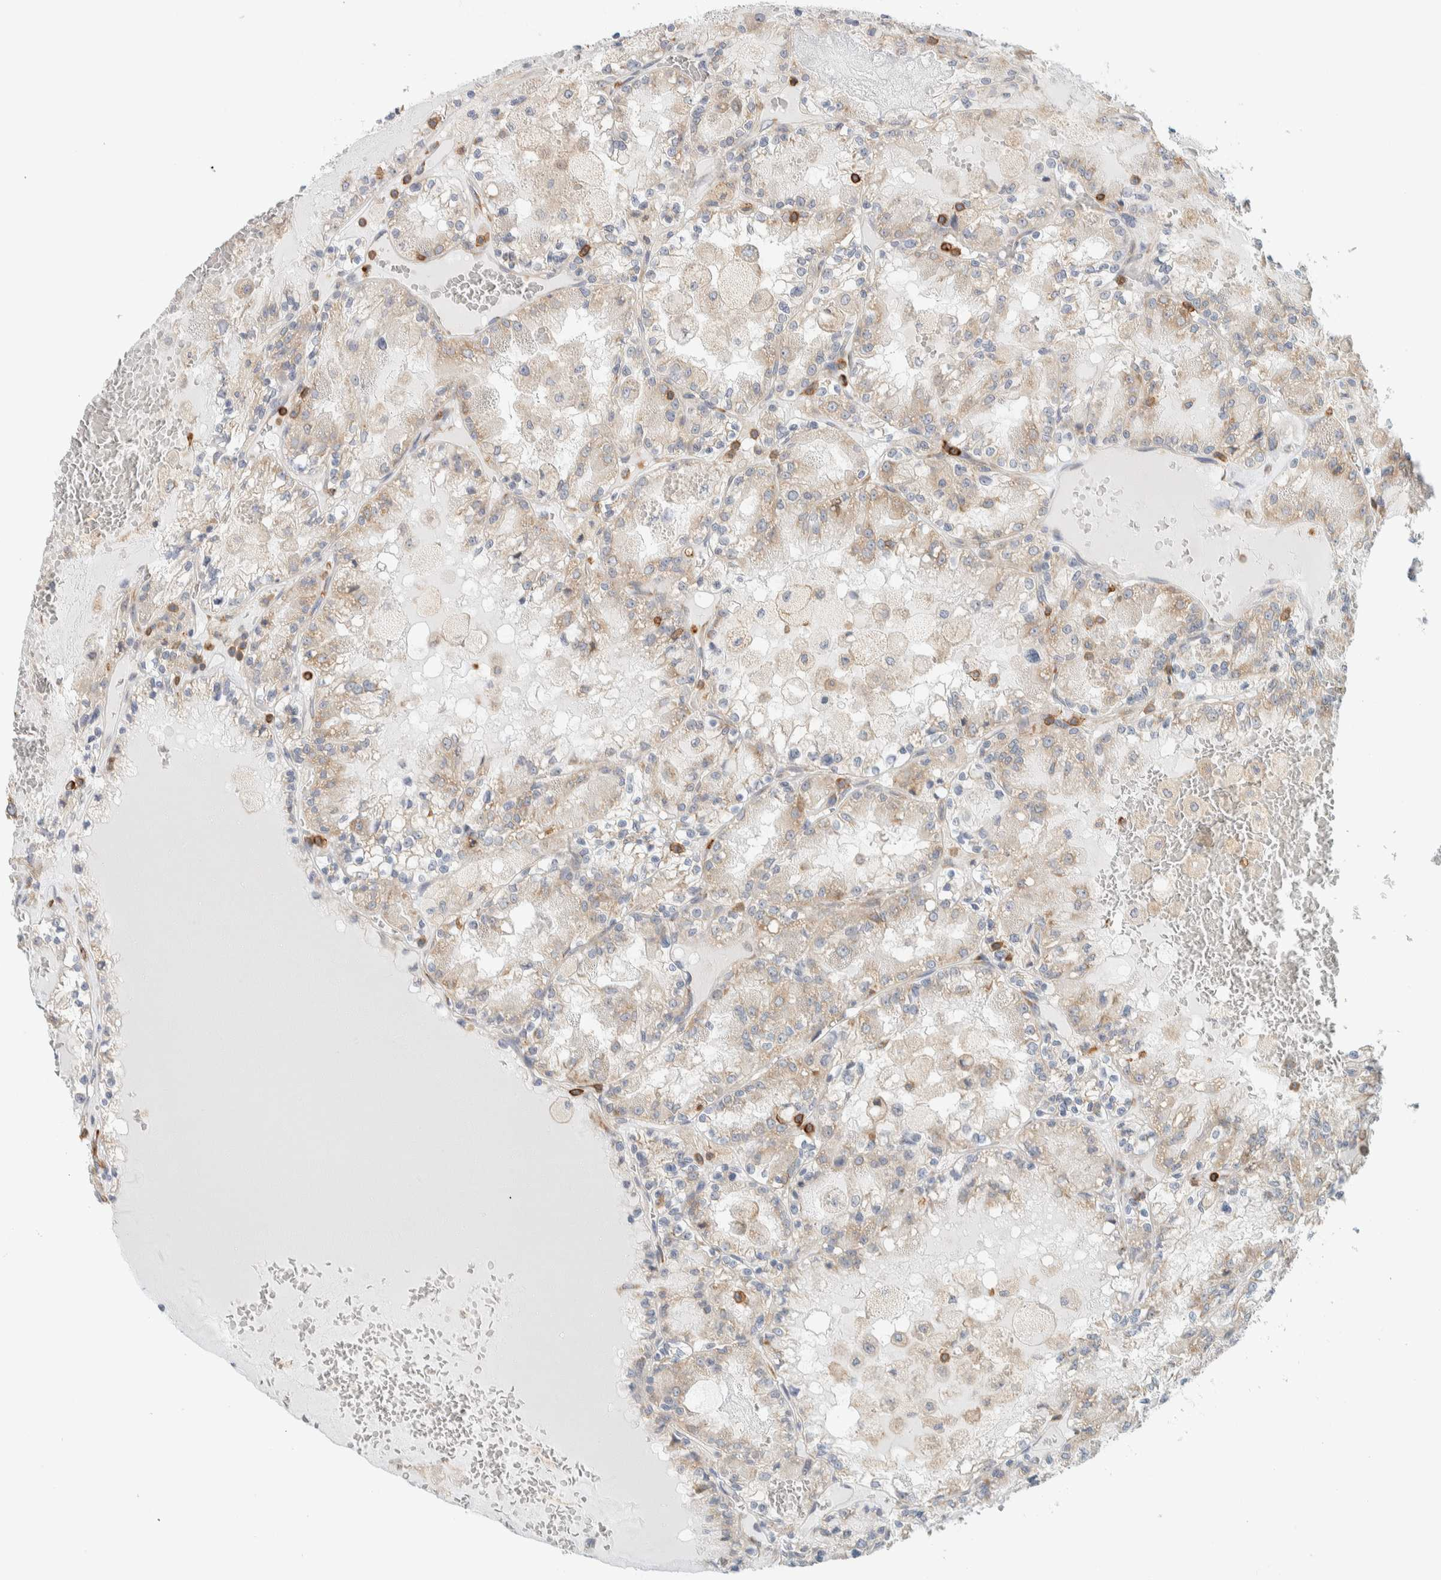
{"staining": {"intensity": "weak", "quantity": "<25%", "location": "cytoplasmic/membranous"}, "tissue": "renal cancer", "cell_type": "Tumor cells", "image_type": "cancer", "snomed": [{"axis": "morphology", "description": "Adenocarcinoma, NOS"}, {"axis": "topography", "description": "Kidney"}], "caption": "This is an immunohistochemistry micrograph of renal cancer. There is no positivity in tumor cells.", "gene": "CCDC57", "patient": {"sex": "female", "age": 56}}